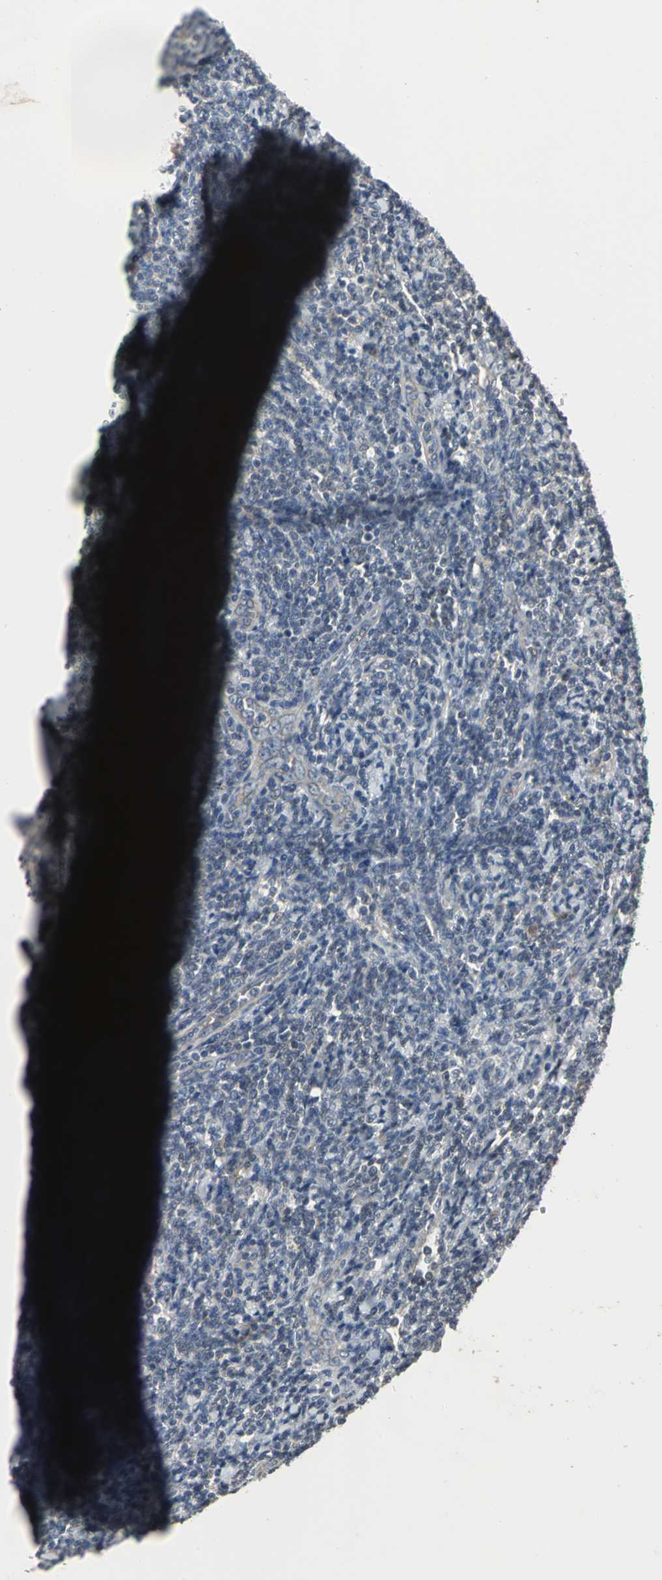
{"staining": {"intensity": "negative", "quantity": "none", "location": "none"}, "tissue": "lymphoma", "cell_type": "Tumor cells", "image_type": "cancer", "snomed": [{"axis": "morphology", "description": "Malignant lymphoma, non-Hodgkin's type, Low grade"}, {"axis": "topography", "description": "Lymph node"}], "caption": "Human low-grade malignant lymphoma, non-Hodgkin's type stained for a protein using immunohistochemistry (IHC) exhibits no expression in tumor cells.", "gene": "JADE3", "patient": {"sex": "male", "age": 66}}